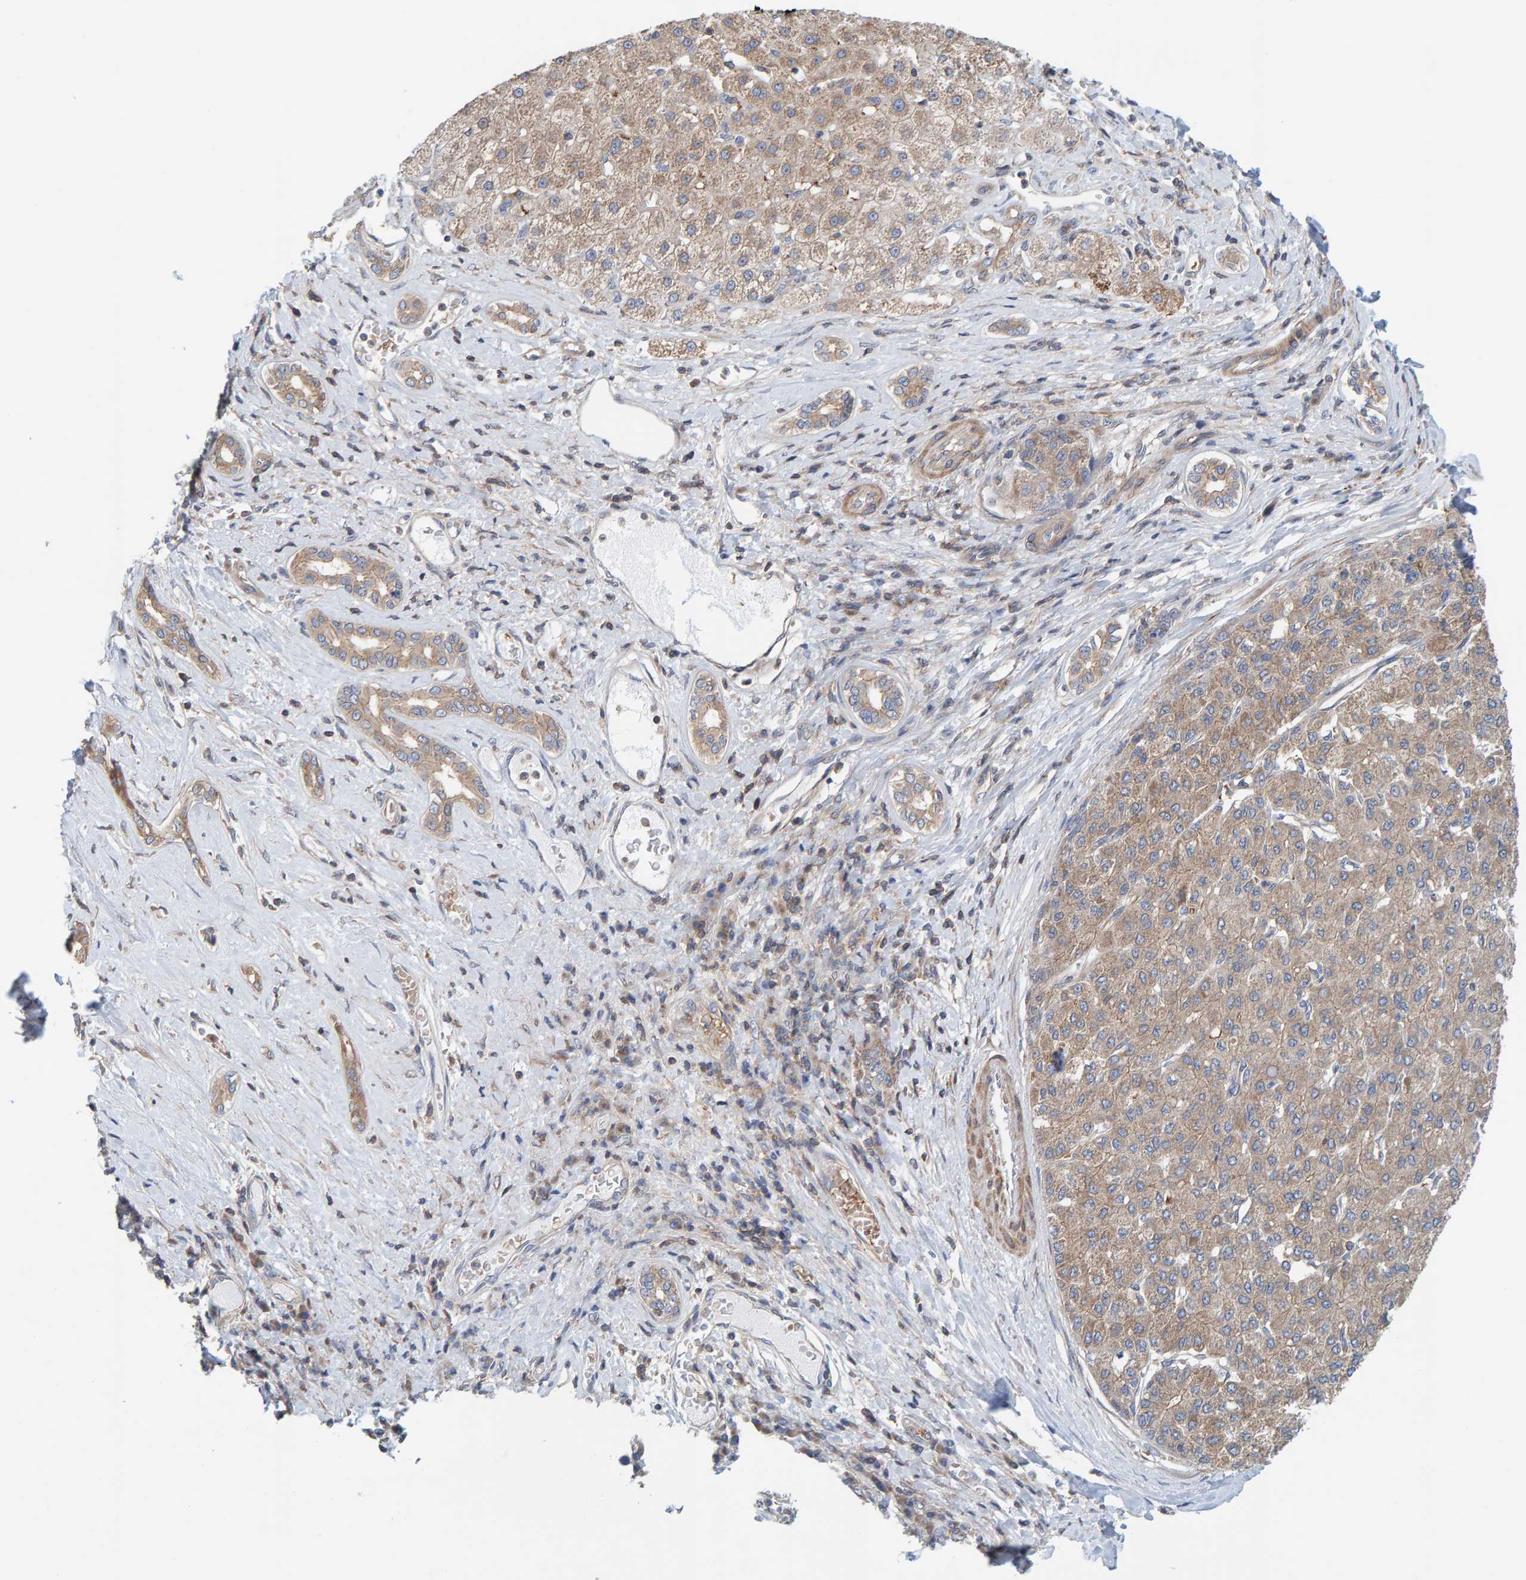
{"staining": {"intensity": "moderate", "quantity": ">75%", "location": "cytoplasmic/membranous"}, "tissue": "liver cancer", "cell_type": "Tumor cells", "image_type": "cancer", "snomed": [{"axis": "morphology", "description": "Carcinoma, Hepatocellular, NOS"}, {"axis": "topography", "description": "Liver"}], "caption": "Liver cancer stained with a protein marker exhibits moderate staining in tumor cells.", "gene": "UBAP1", "patient": {"sex": "male", "age": 65}}